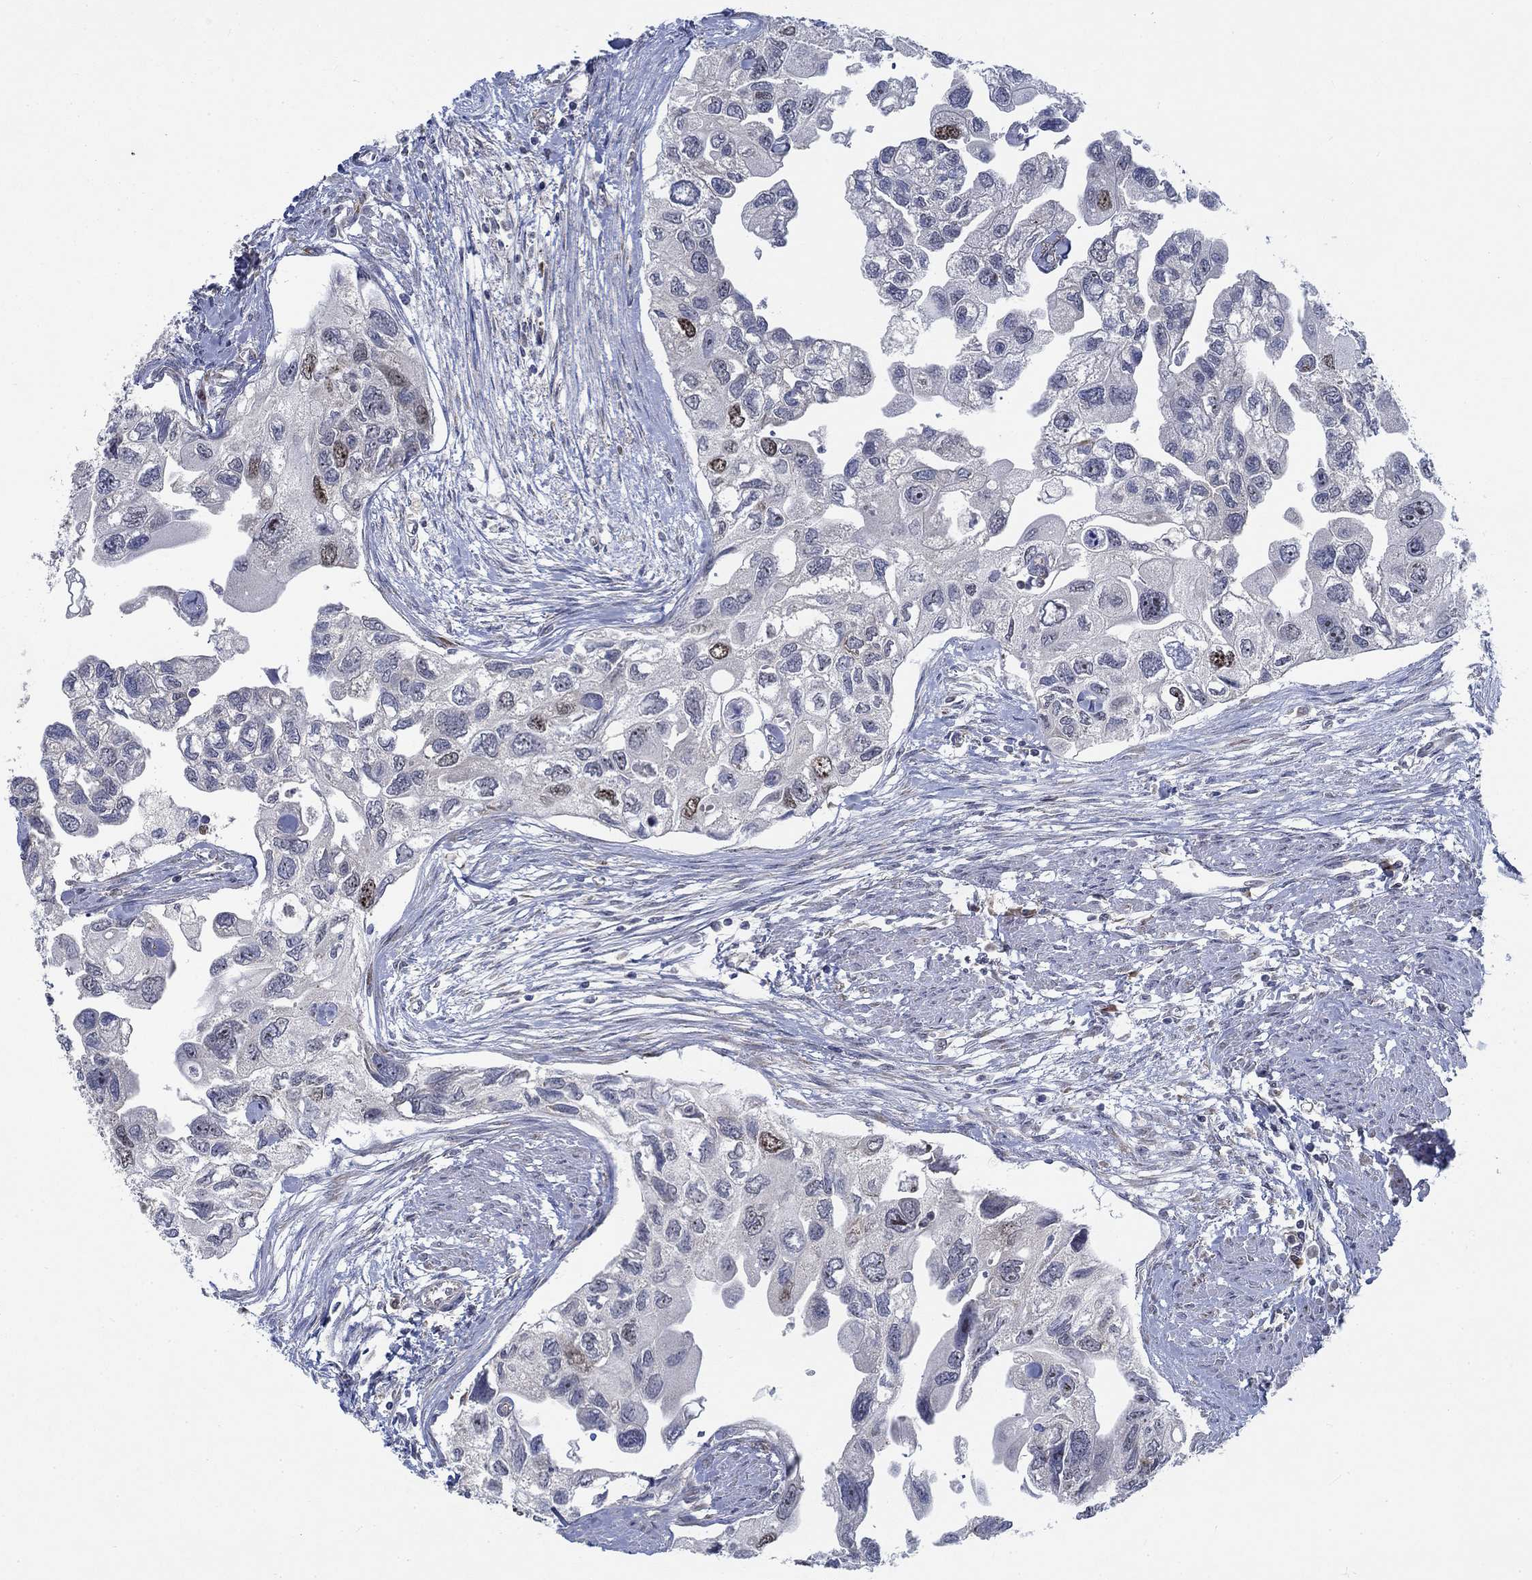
{"staining": {"intensity": "negative", "quantity": "none", "location": "none"}, "tissue": "urothelial cancer", "cell_type": "Tumor cells", "image_type": "cancer", "snomed": [{"axis": "morphology", "description": "Urothelial carcinoma, High grade"}, {"axis": "topography", "description": "Urinary bladder"}], "caption": "There is no significant expression in tumor cells of urothelial carcinoma (high-grade).", "gene": "MMP24", "patient": {"sex": "male", "age": 59}}